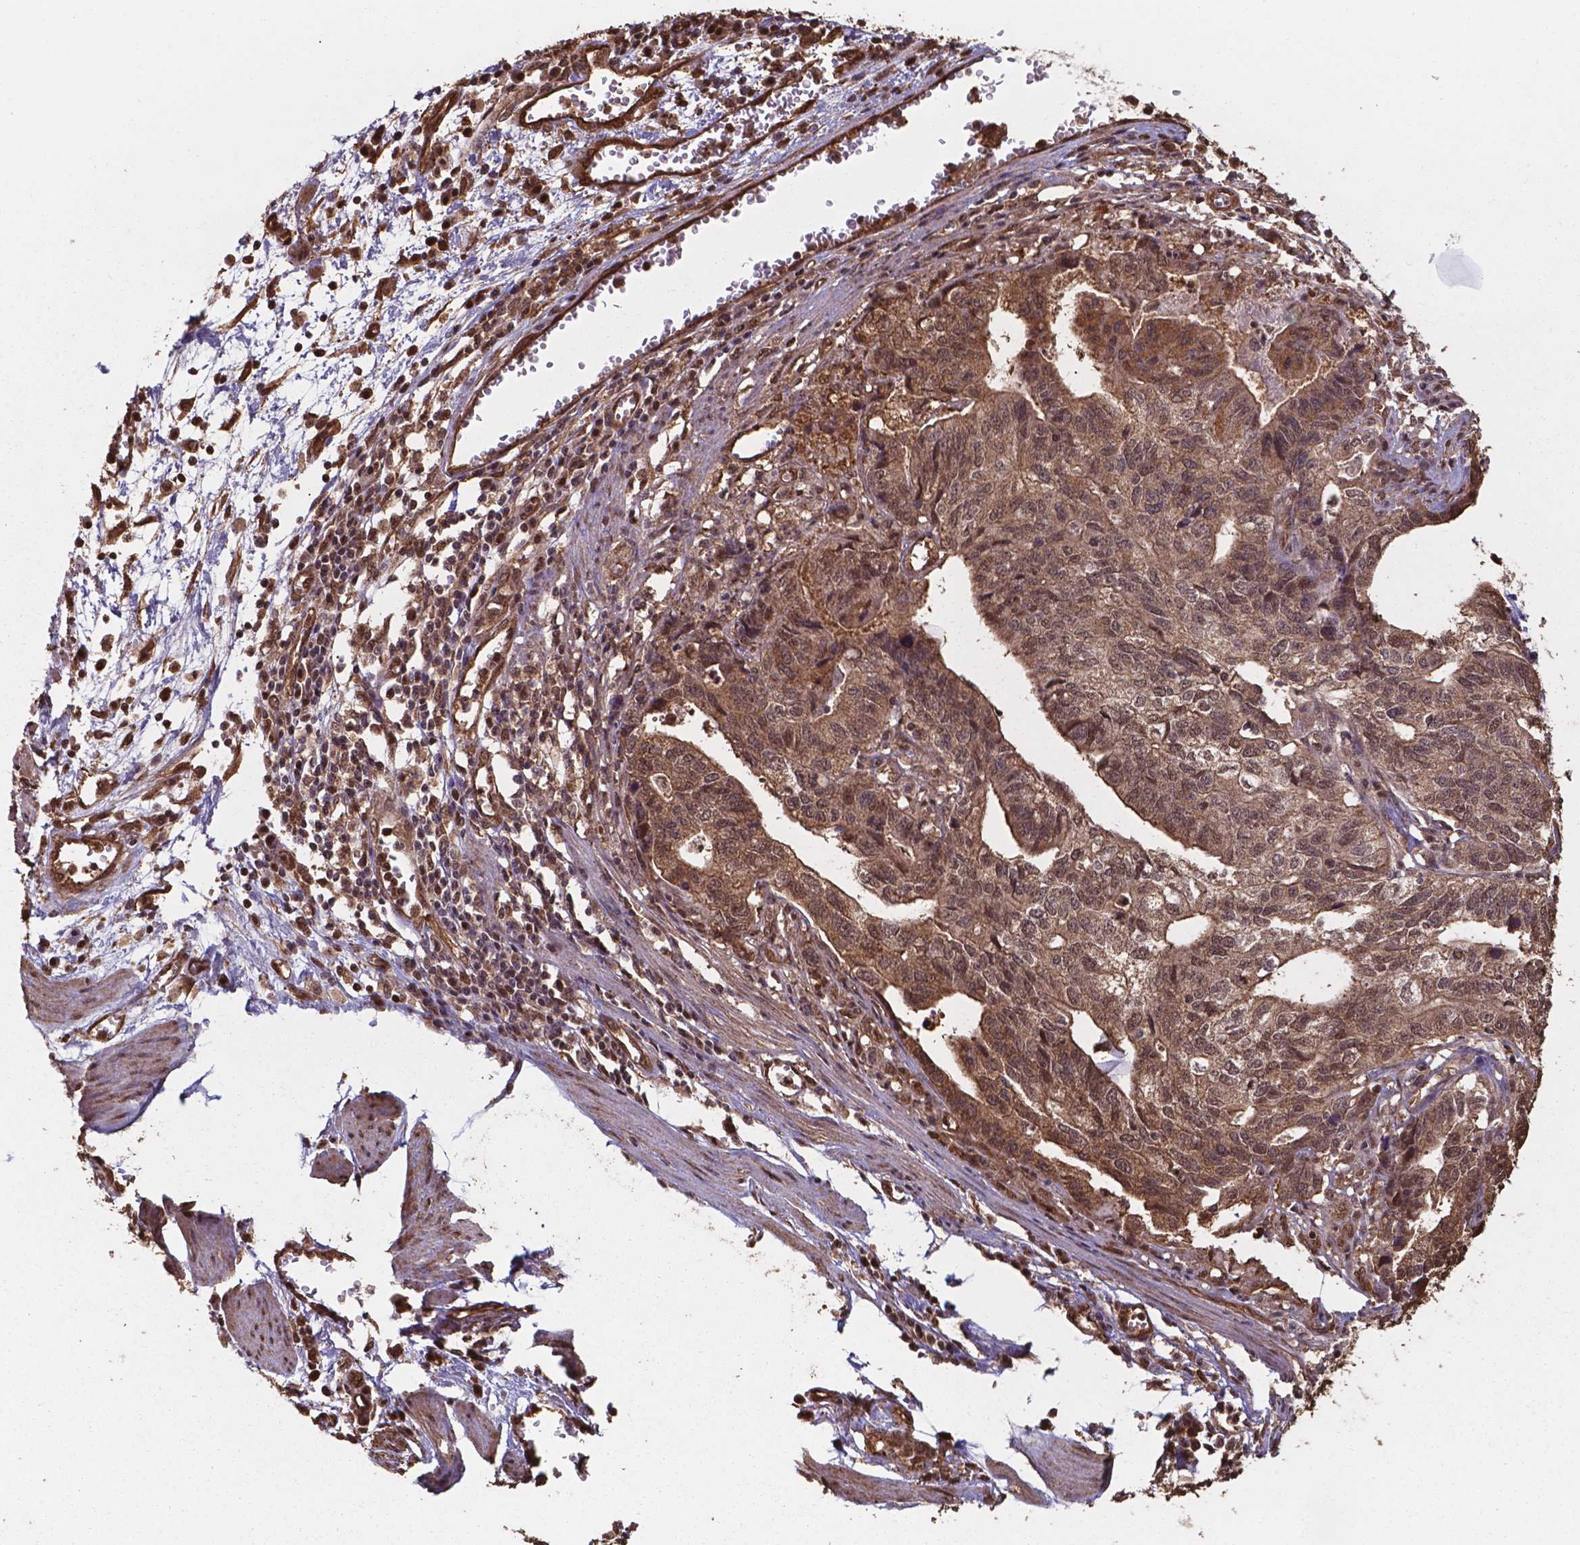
{"staining": {"intensity": "moderate", "quantity": ">75%", "location": "cytoplasmic/membranous,nuclear"}, "tissue": "stomach cancer", "cell_type": "Tumor cells", "image_type": "cancer", "snomed": [{"axis": "morphology", "description": "Adenocarcinoma, NOS"}, {"axis": "topography", "description": "Stomach, upper"}], "caption": "Stomach cancer stained with a protein marker reveals moderate staining in tumor cells.", "gene": "CHP2", "patient": {"sex": "female", "age": 67}}